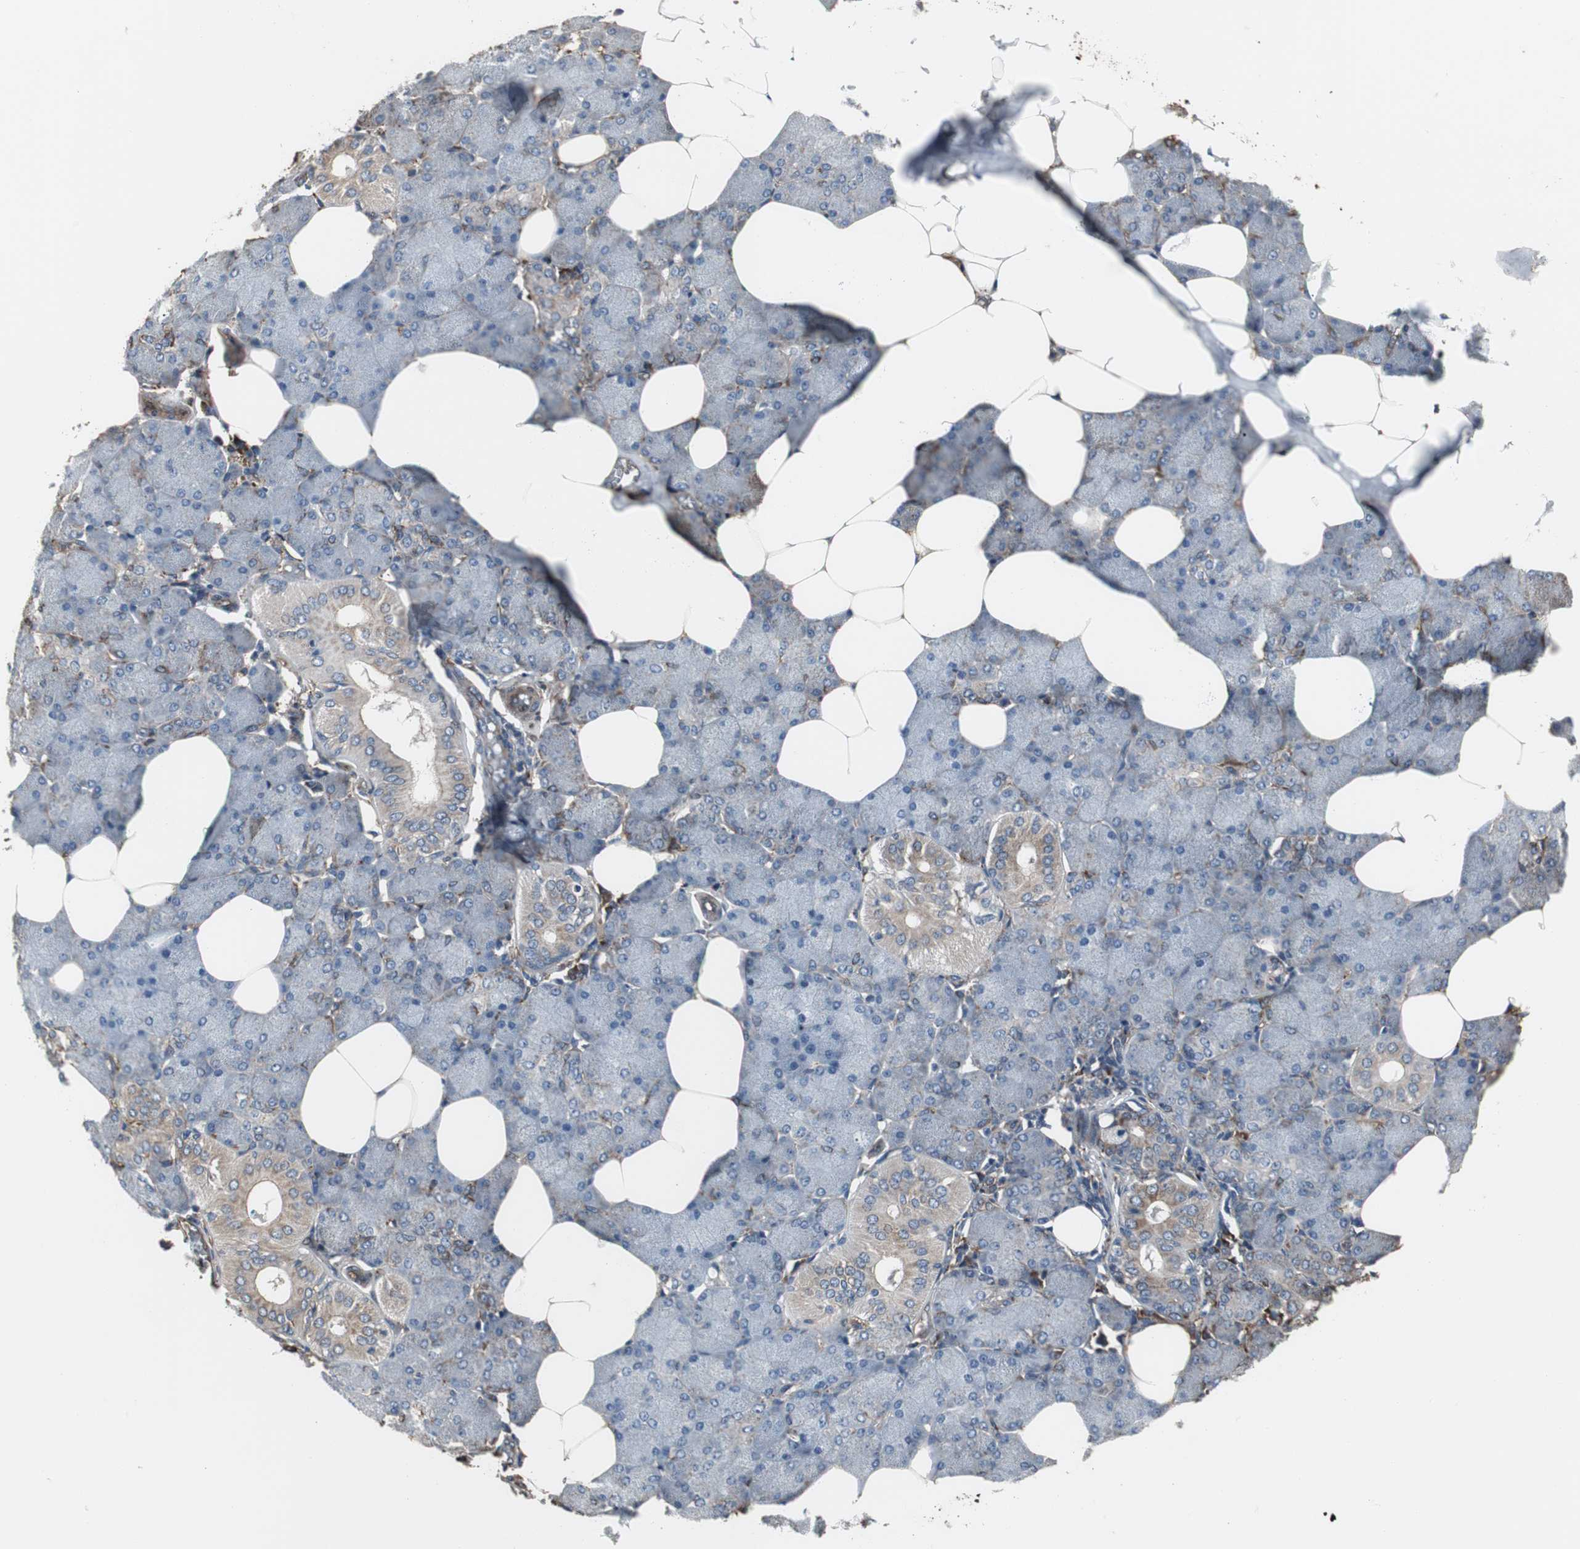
{"staining": {"intensity": "moderate", "quantity": "25%-75%", "location": "cytoplasmic/membranous"}, "tissue": "salivary gland", "cell_type": "Glandular cells", "image_type": "normal", "snomed": [{"axis": "morphology", "description": "Normal tissue, NOS"}, {"axis": "morphology", "description": "Adenoma, NOS"}, {"axis": "topography", "description": "Salivary gland"}], "caption": "A micrograph showing moderate cytoplasmic/membranous staining in about 25%-75% of glandular cells in normal salivary gland, as visualized by brown immunohistochemical staining.", "gene": "CALU", "patient": {"sex": "female", "age": 32}}